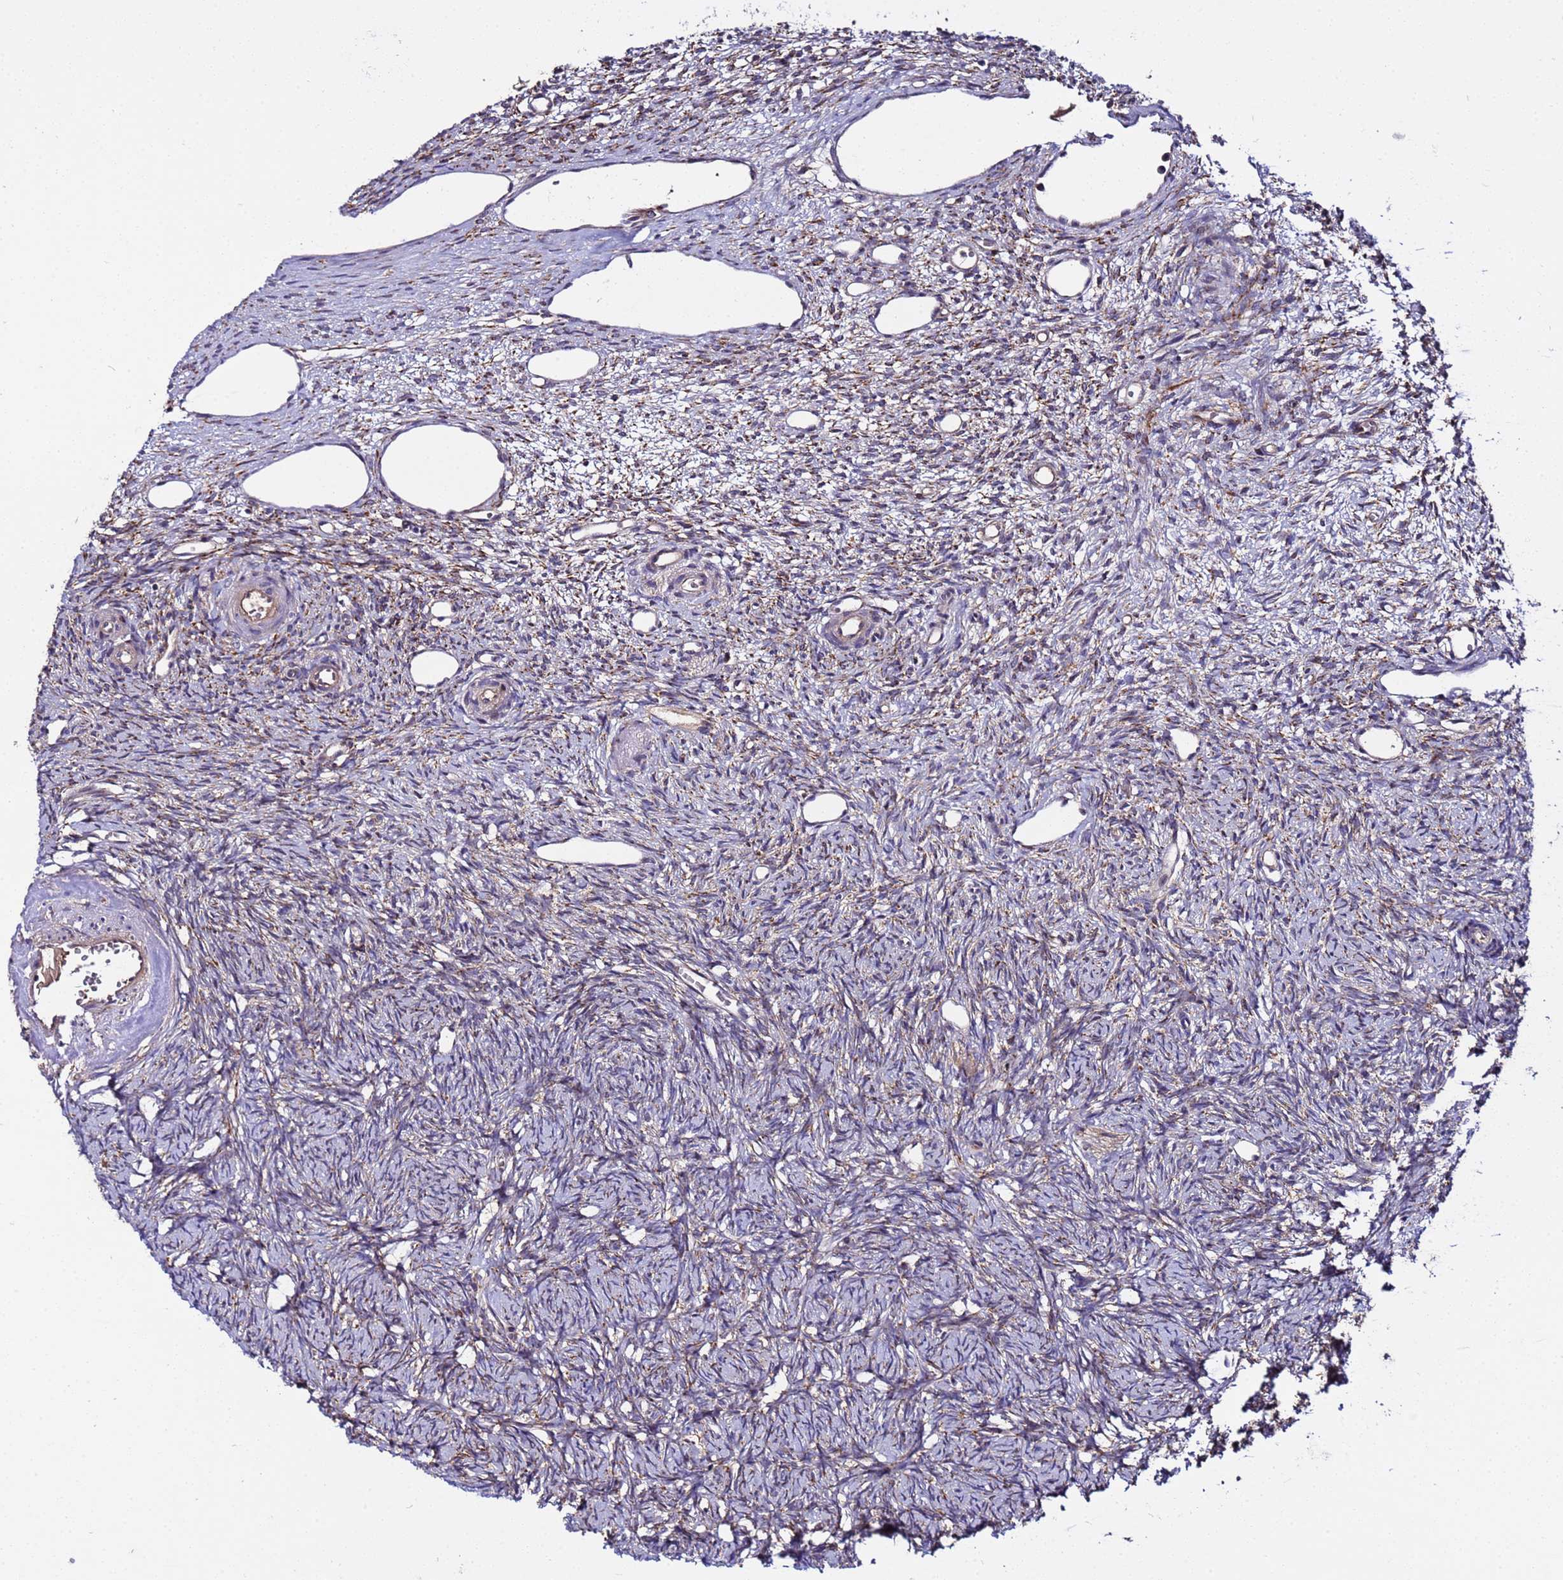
{"staining": {"intensity": "weak", "quantity": "25%-75%", "location": "cytoplasmic/membranous"}, "tissue": "ovary", "cell_type": "Ovarian stroma cells", "image_type": "normal", "snomed": [{"axis": "morphology", "description": "Normal tissue, NOS"}, {"axis": "topography", "description": "Ovary"}], "caption": "Immunohistochemistry (IHC) histopathology image of benign ovary: human ovary stained using IHC demonstrates low levels of weak protein expression localized specifically in the cytoplasmic/membranous of ovarian stroma cells, appearing as a cytoplasmic/membranous brown color.", "gene": "PLXDC2", "patient": {"sex": "female", "age": 51}}